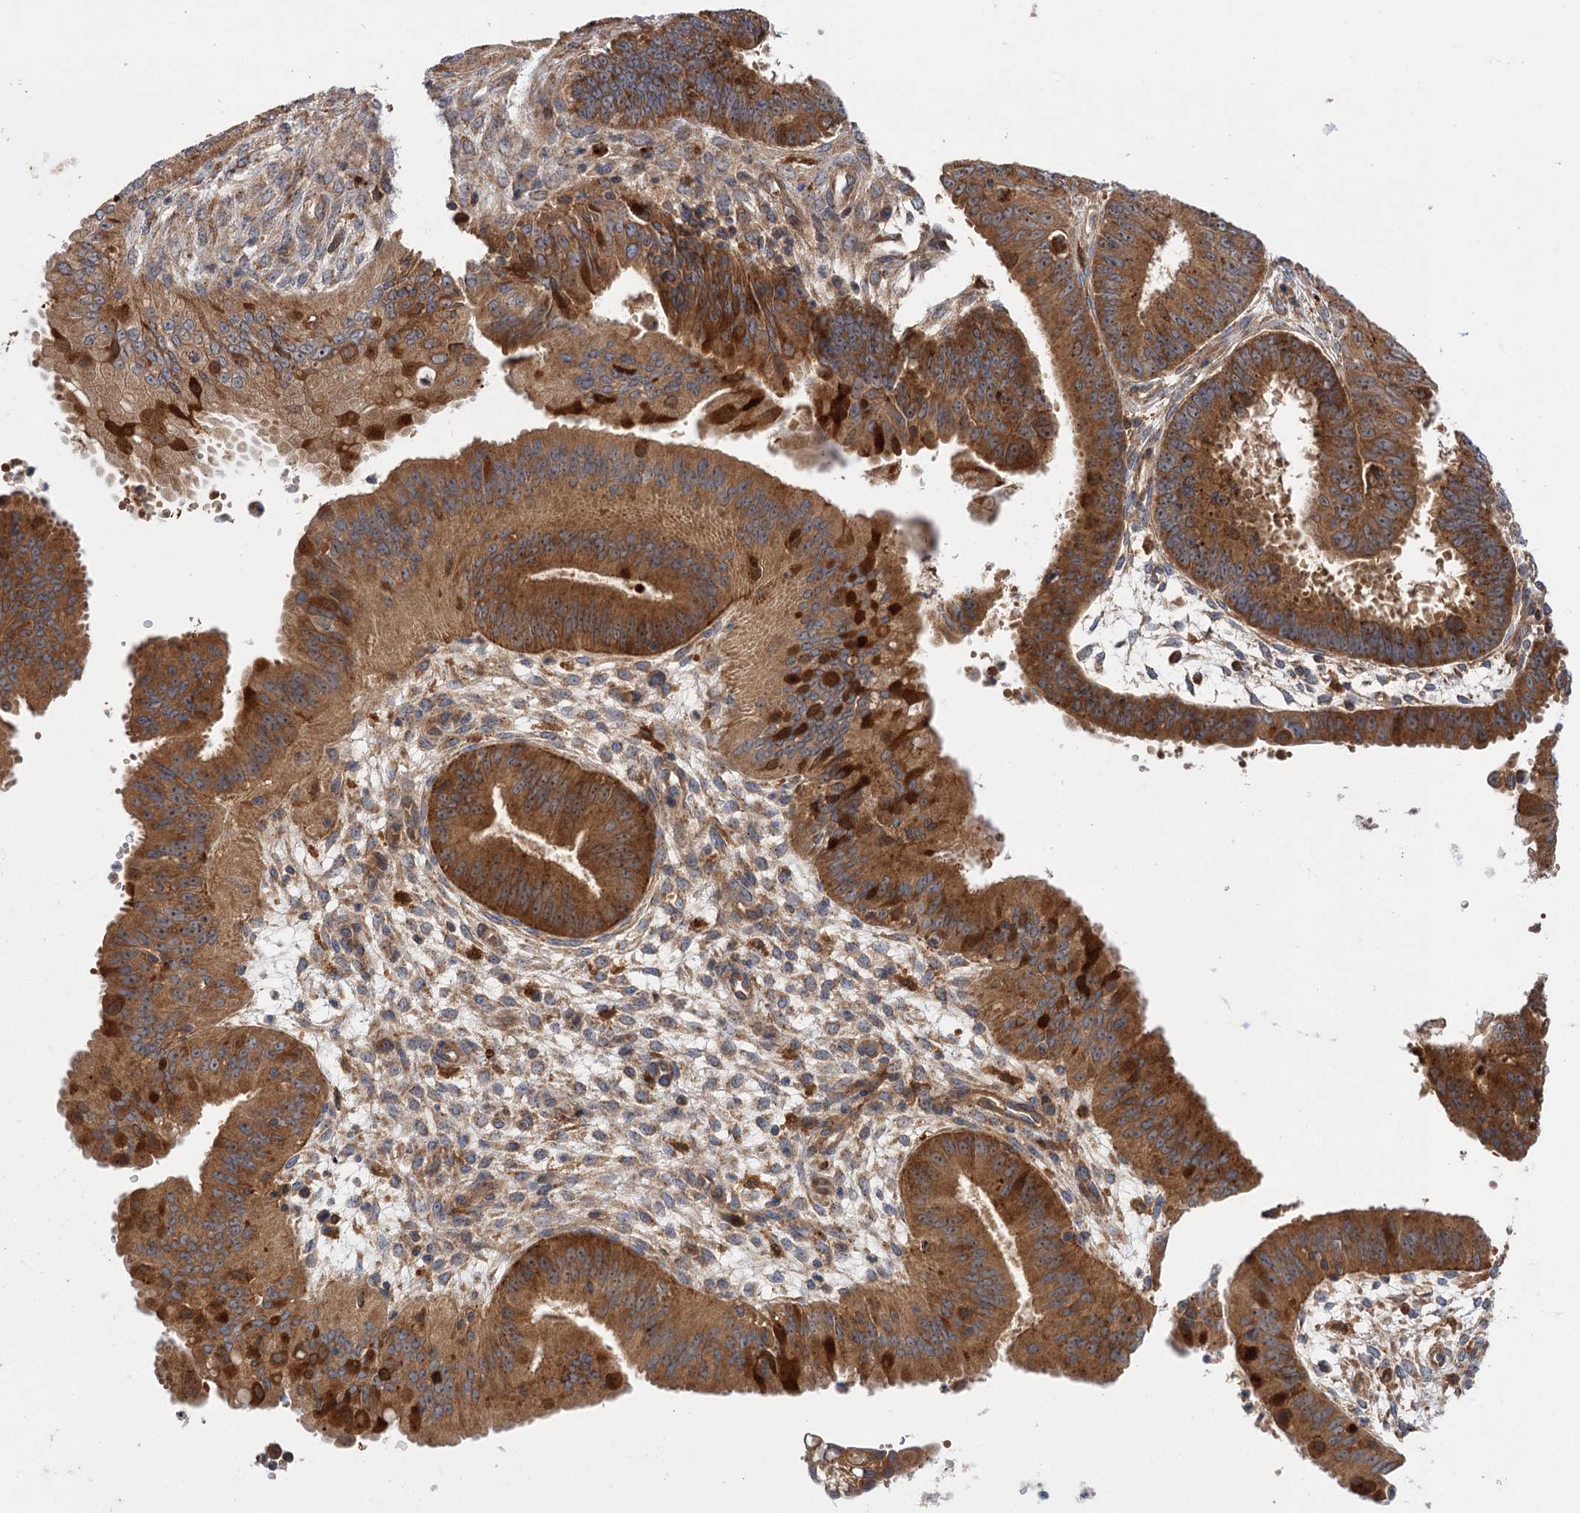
{"staining": {"intensity": "moderate", "quantity": ">75%", "location": "cytoplasmic/membranous"}, "tissue": "ovarian cancer", "cell_type": "Tumor cells", "image_type": "cancer", "snomed": [{"axis": "morphology", "description": "Carcinoma, endometroid"}, {"axis": "topography", "description": "Appendix"}, {"axis": "topography", "description": "Ovary"}], "caption": "This is an image of immunohistochemistry (IHC) staining of endometroid carcinoma (ovarian), which shows moderate expression in the cytoplasmic/membranous of tumor cells.", "gene": "PATL1", "patient": {"sex": "female", "age": 42}}